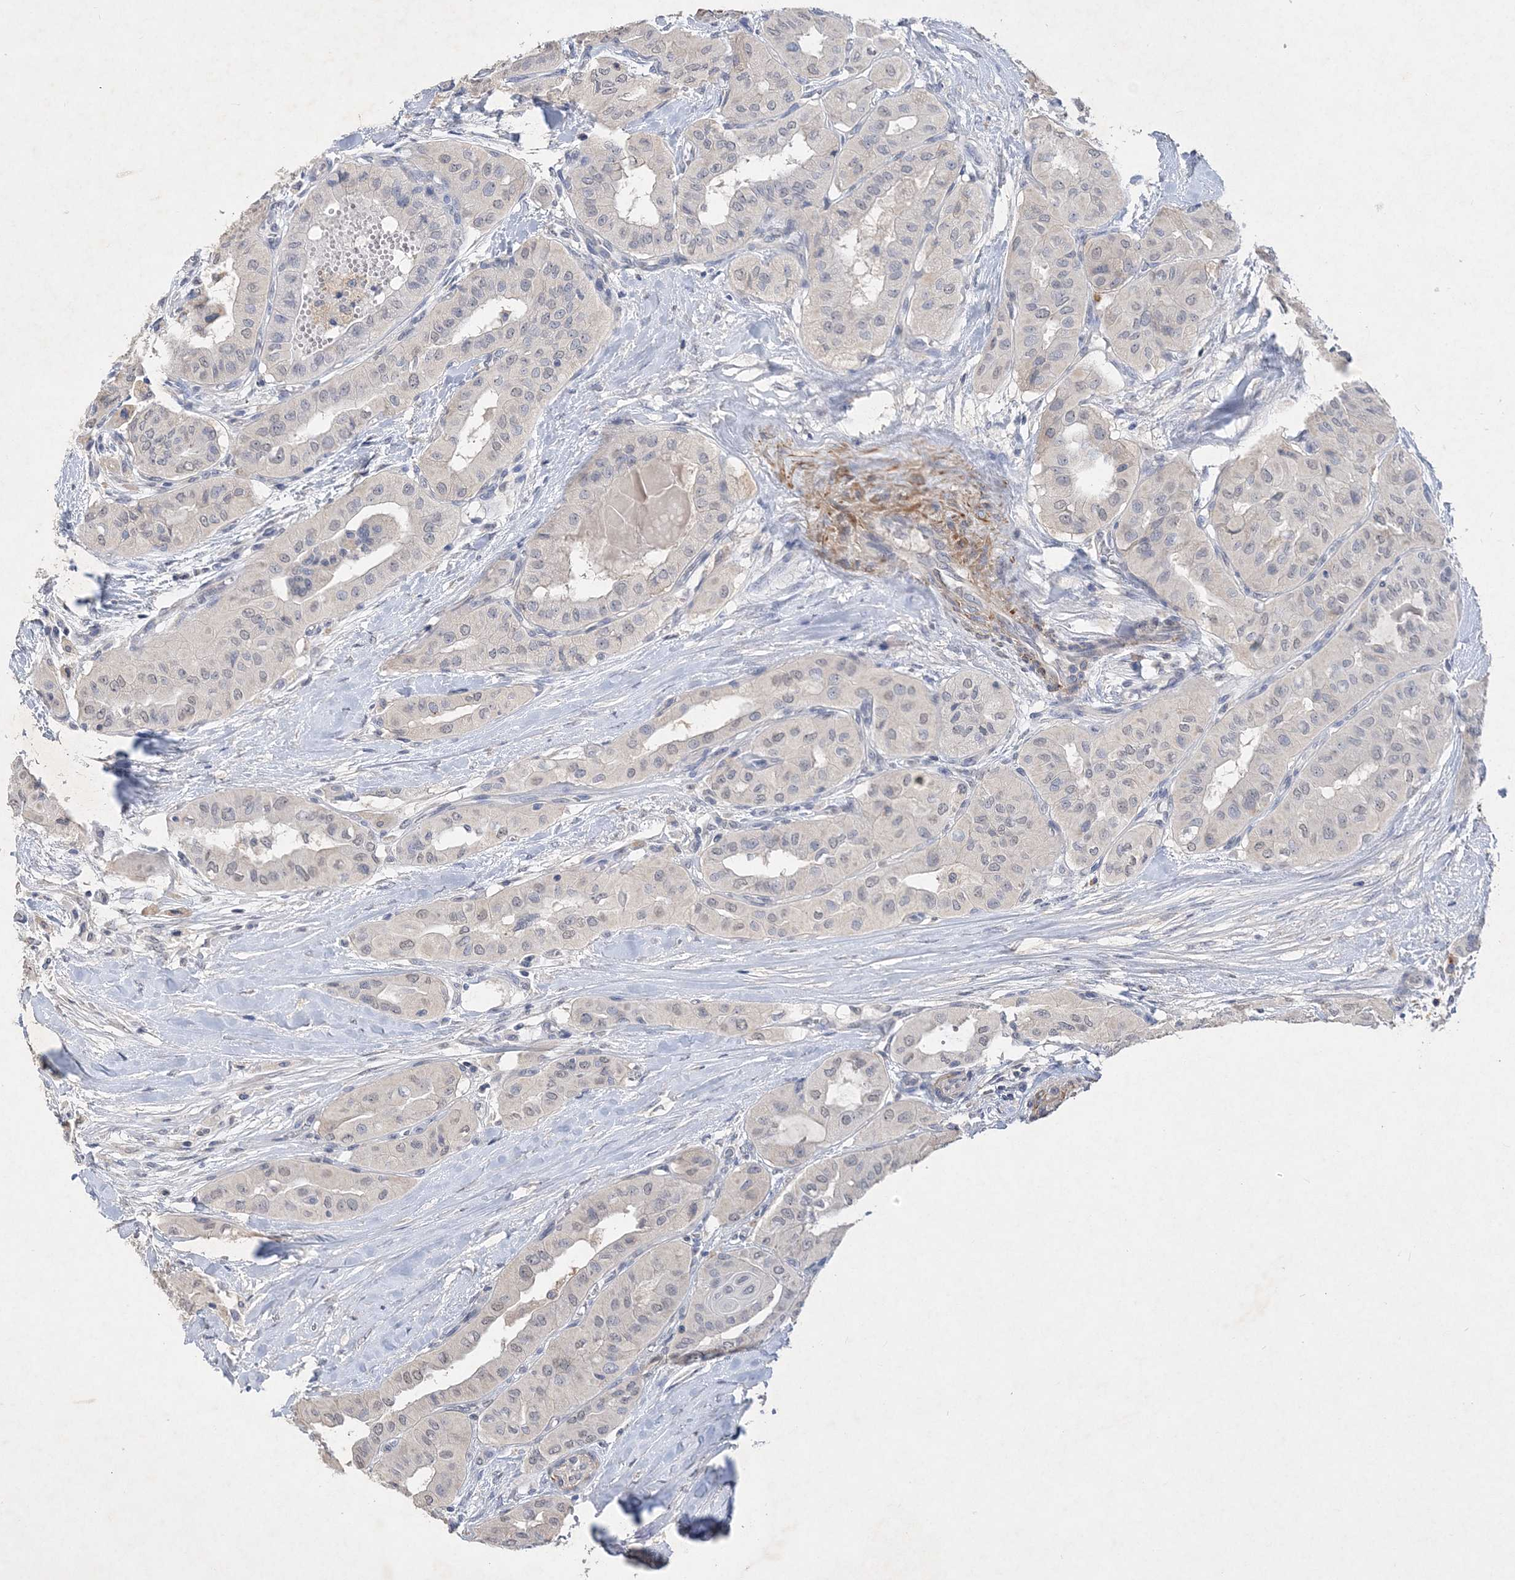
{"staining": {"intensity": "negative", "quantity": "none", "location": "none"}, "tissue": "thyroid cancer", "cell_type": "Tumor cells", "image_type": "cancer", "snomed": [{"axis": "morphology", "description": "Papillary adenocarcinoma, NOS"}, {"axis": "topography", "description": "Thyroid gland"}], "caption": "Immunohistochemistry (IHC) of papillary adenocarcinoma (thyroid) demonstrates no staining in tumor cells.", "gene": "C11orf58", "patient": {"sex": "female", "age": 59}}